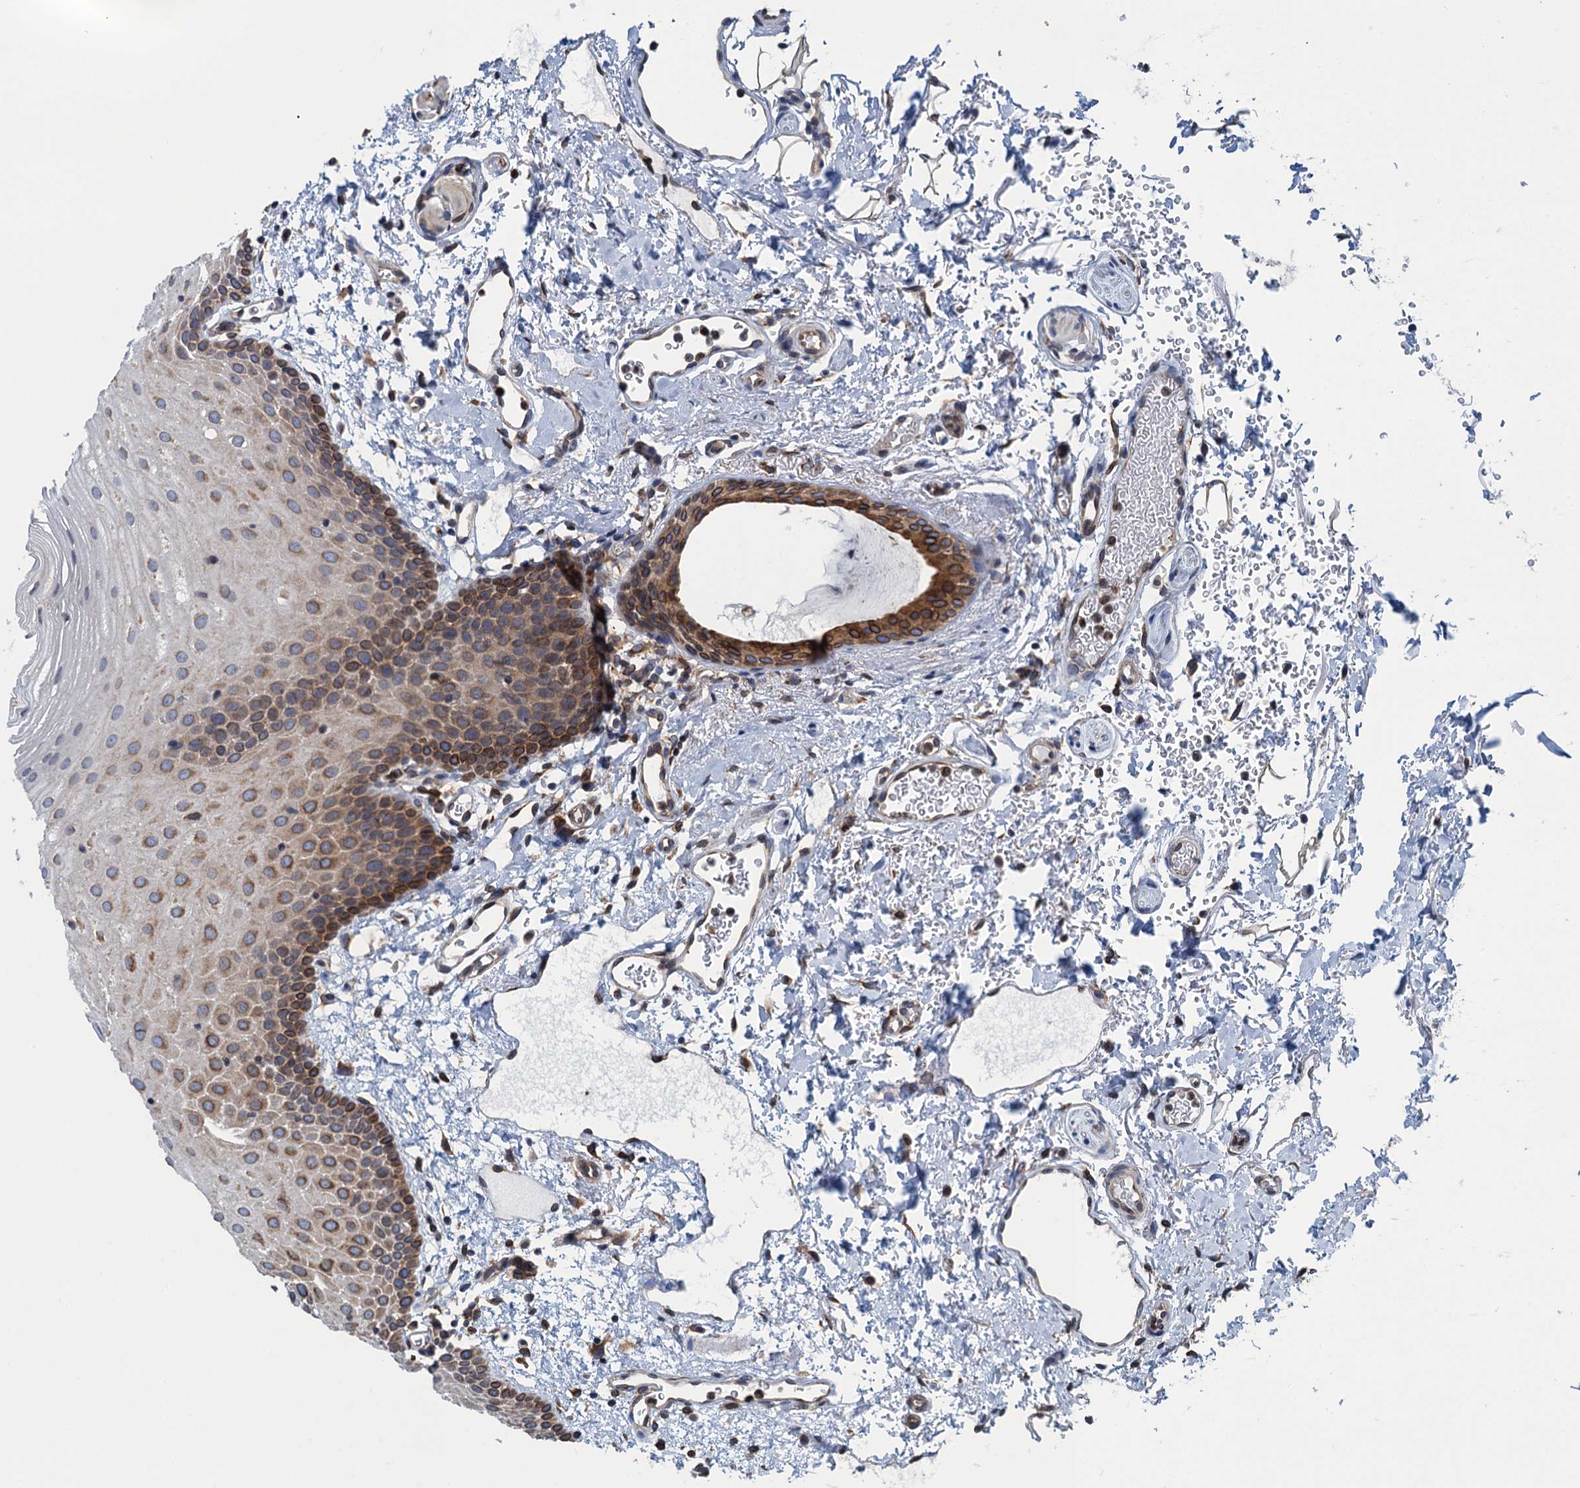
{"staining": {"intensity": "moderate", "quantity": "25%-75%", "location": "cytoplasmic/membranous"}, "tissue": "oral mucosa", "cell_type": "Squamous epithelial cells", "image_type": "normal", "snomed": [{"axis": "morphology", "description": "Normal tissue, NOS"}, {"axis": "topography", "description": "Oral tissue"}], "caption": "Immunohistochemistry (IHC) micrograph of normal human oral mucosa stained for a protein (brown), which reveals medium levels of moderate cytoplasmic/membranous staining in about 25%-75% of squamous epithelial cells.", "gene": "TMEM205", "patient": {"sex": "female", "age": 70}}